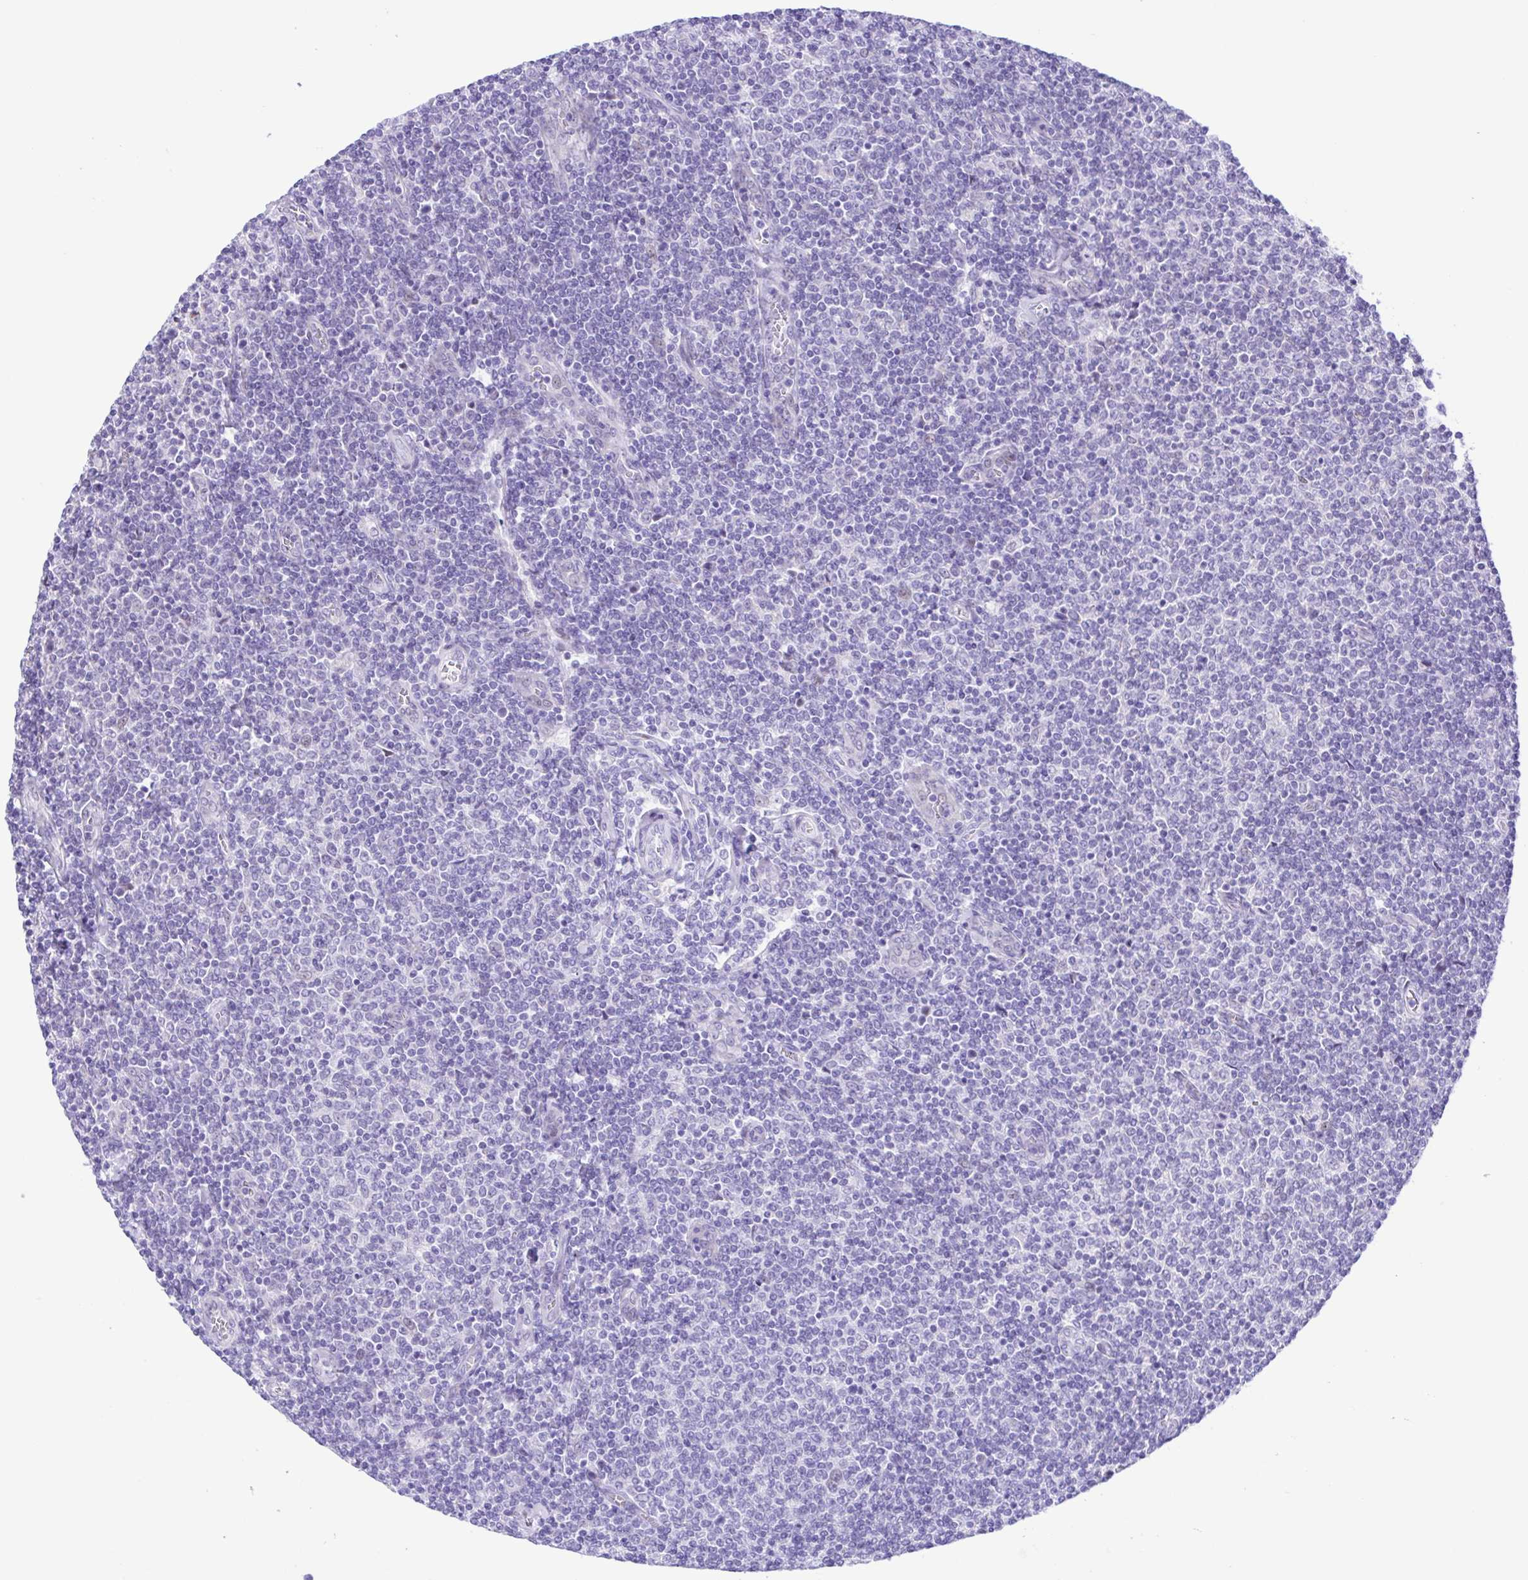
{"staining": {"intensity": "negative", "quantity": "none", "location": "none"}, "tissue": "lymphoma", "cell_type": "Tumor cells", "image_type": "cancer", "snomed": [{"axis": "morphology", "description": "Malignant lymphoma, non-Hodgkin's type, Low grade"}, {"axis": "topography", "description": "Lymph node"}], "caption": "Immunohistochemical staining of low-grade malignant lymphoma, non-Hodgkin's type reveals no significant staining in tumor cells. (DAB (3,3'-diaminobenzidine) immunohistochemistry (IHC) visualized using brightfield microscopy, high magnification).", "gene": "TGM3", "patient": {"sex": "male", "age": 52}}